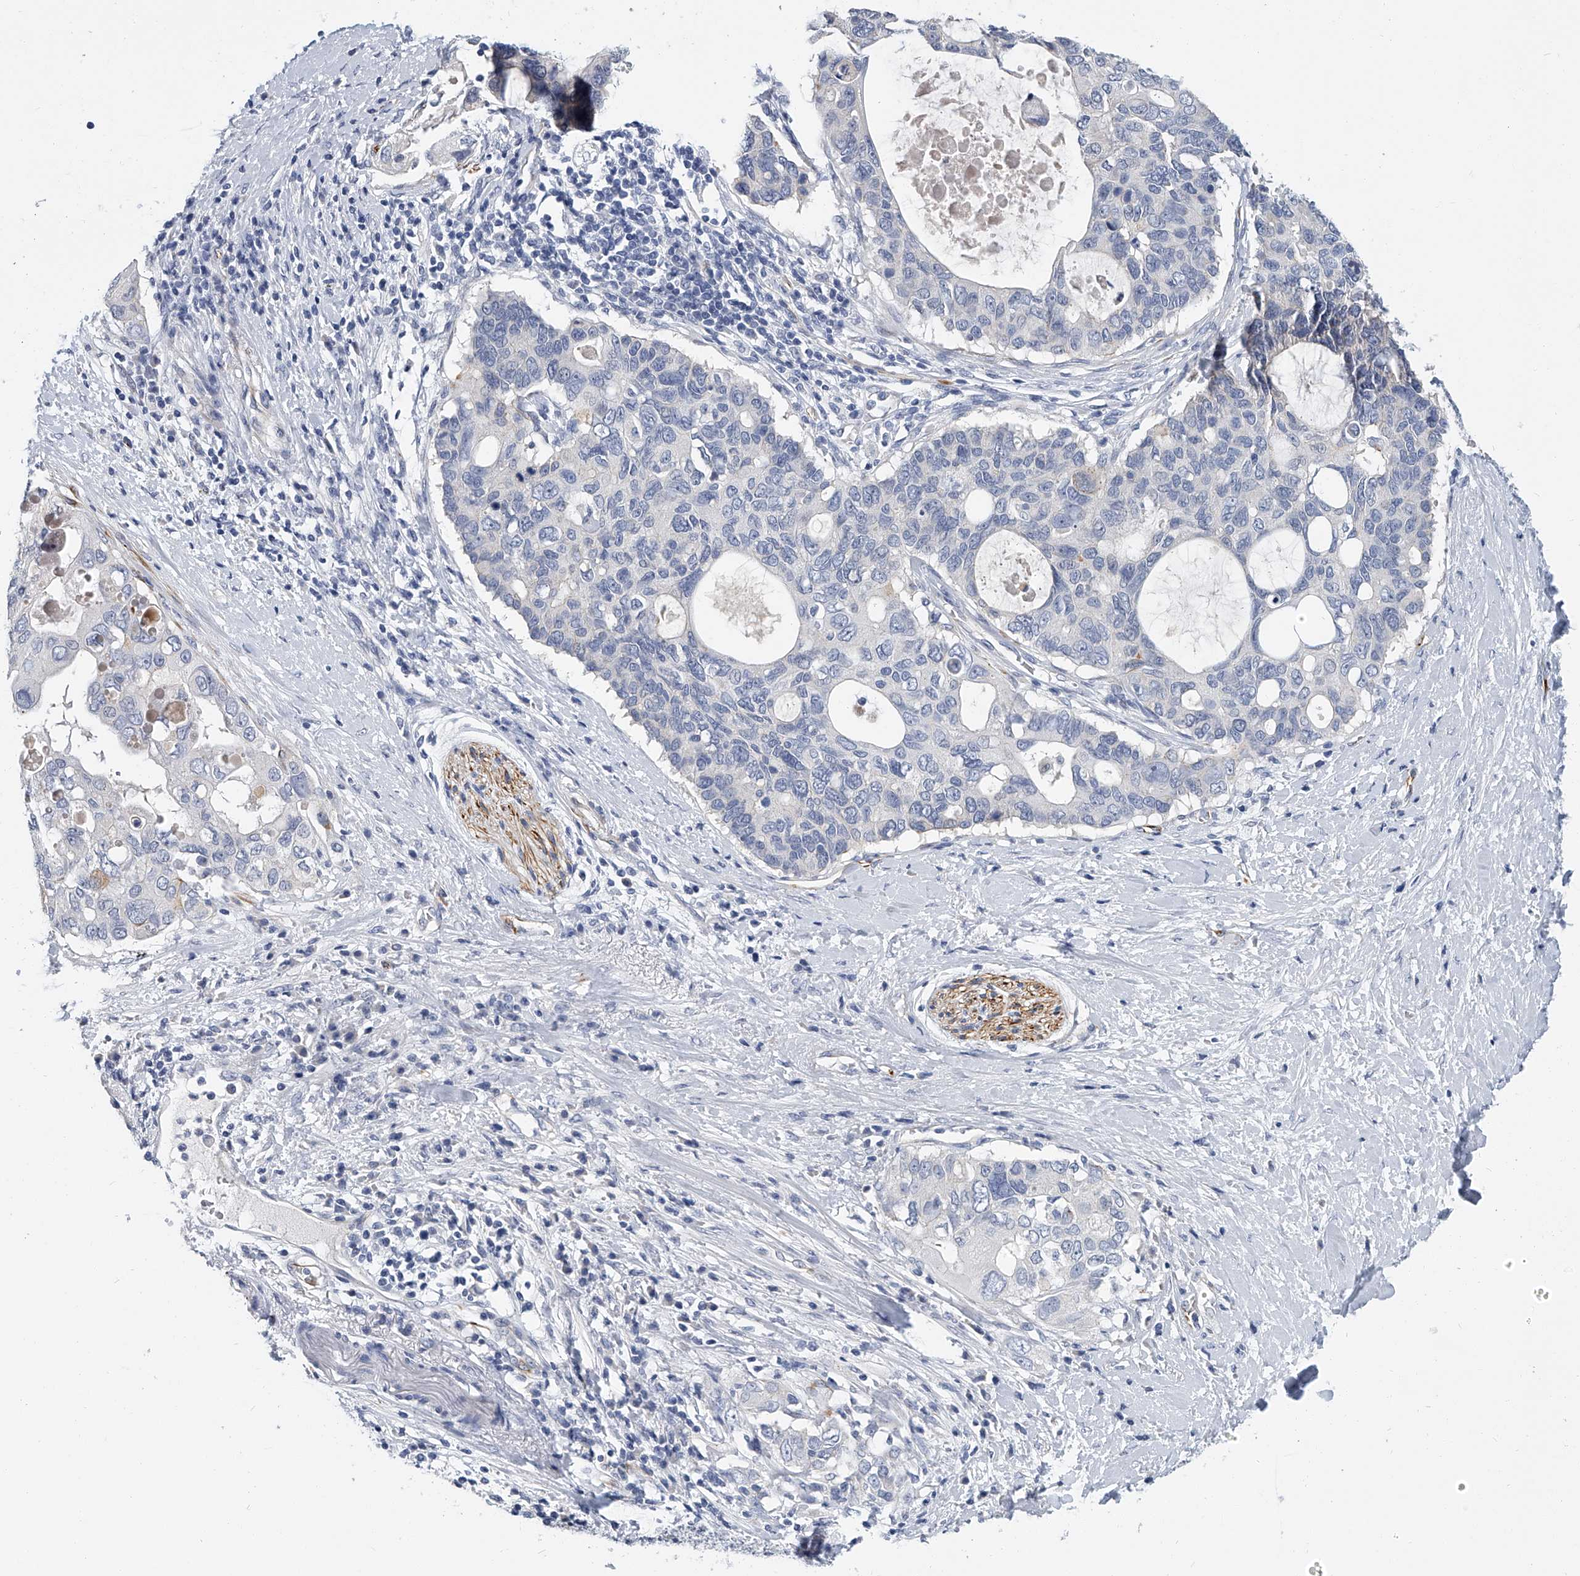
{"staining": {"intensity": "negative", "quantity": "none", "location": "none"}, "tissue": "pancreatic cancer", "cell_type": "Tumor cells", "image_type": "cancer", "snomed": [{"axis": "morphology", "description": "Adenocarcinoma, NOS"}, {"axis": "topography", "description": "Pancreas"}], "caption": "Protein analysis of pancreatic cancer (adenocarcinoma) reveals no significant positivity in tumor cells. (DAB immunohistochemistry (IHC) visualized using brightfield microscopy, high magnification).", "gene": "KIRREL1", "patient": {"sex": "female", "age": 56}}